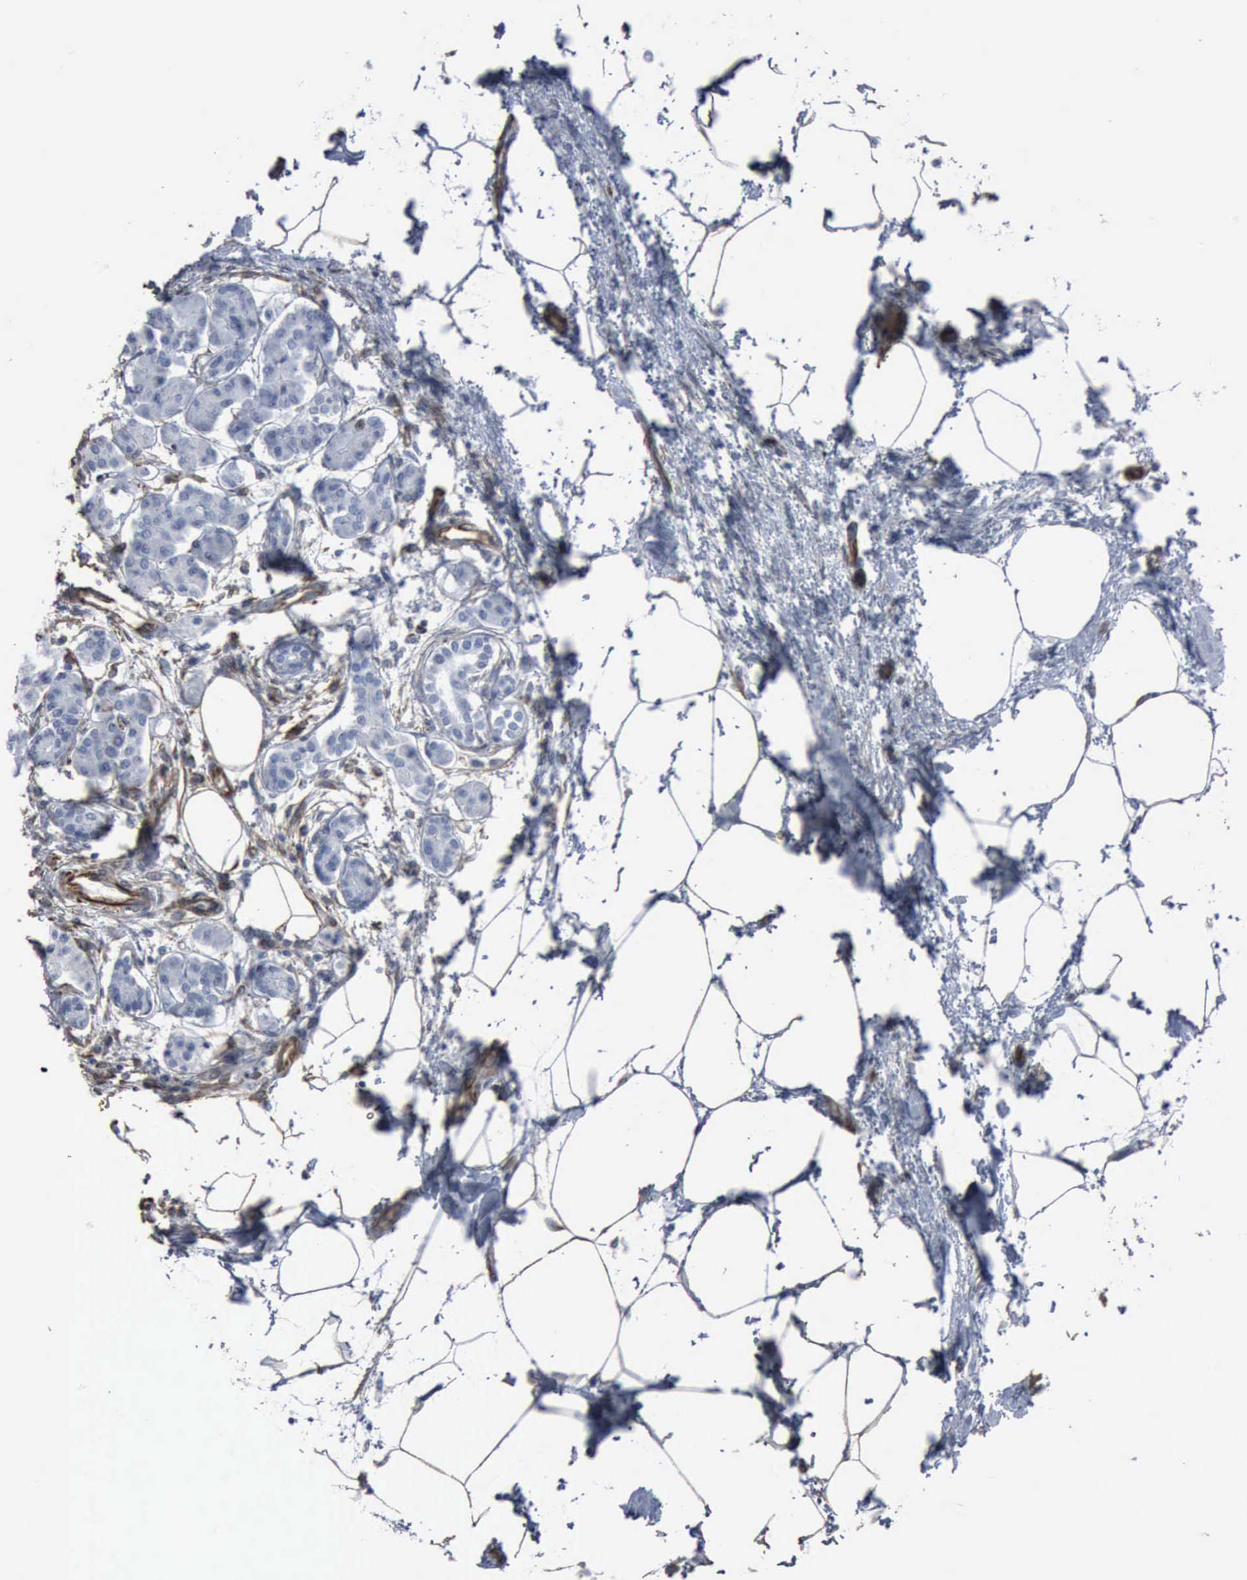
{"staining": {"intensity": "negative", "quantity": "none", "location": "none"}, "tissue": "pancreas", "cell_type": "Exocrine glandular cells", "image_type": "normal", "snomed": [{"axis": "morphology", "description": "Normal tissue, NOS"}, {"axis": "topography", "description": "Pancreas"}, {"axis": "topography", "description": "Duodenum"}], "caption": "Immunohistochemical staining of normal pancreas exhibits no significant expression in exocrine glandular cells.", "gene": "CCNE1", "patient": {"sex": "male", "age": 79}}